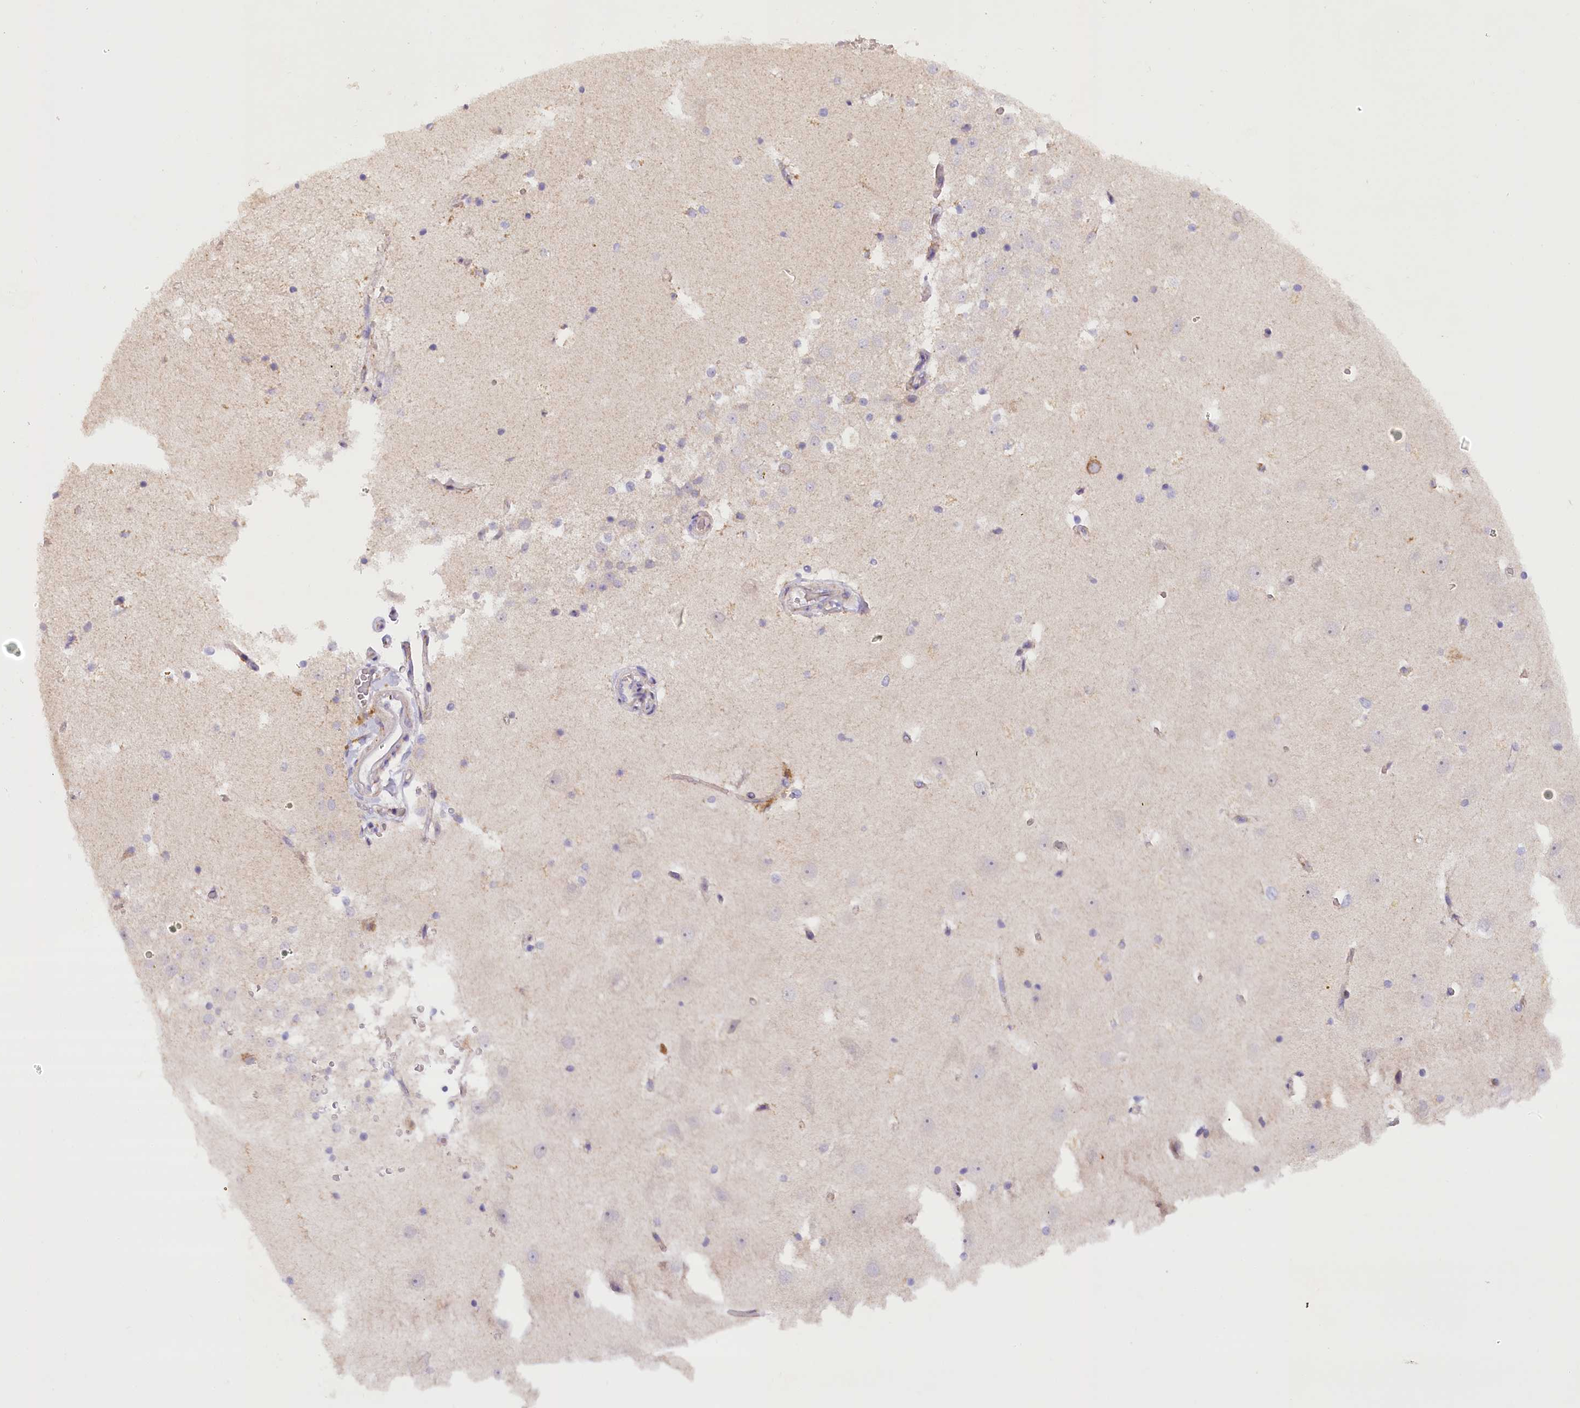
{"staining": {"intensity": "negative", "quantity": "none", "location": "none"}, "tissue": "hippocampus", "cell_type": "Glial cells", "image_type": "normal", "snomed": [{"axis": "morphology", "description": "Normal tissue, NOS"}, {"axis": "topography", "description": "Hippocampus"}], "caption": "Hippocampus was stained to show a protein in brown. There is no significant staining in glial cells.", "gene": "DCUN1D1", "patient": {"sex": "female", "age": 52}}